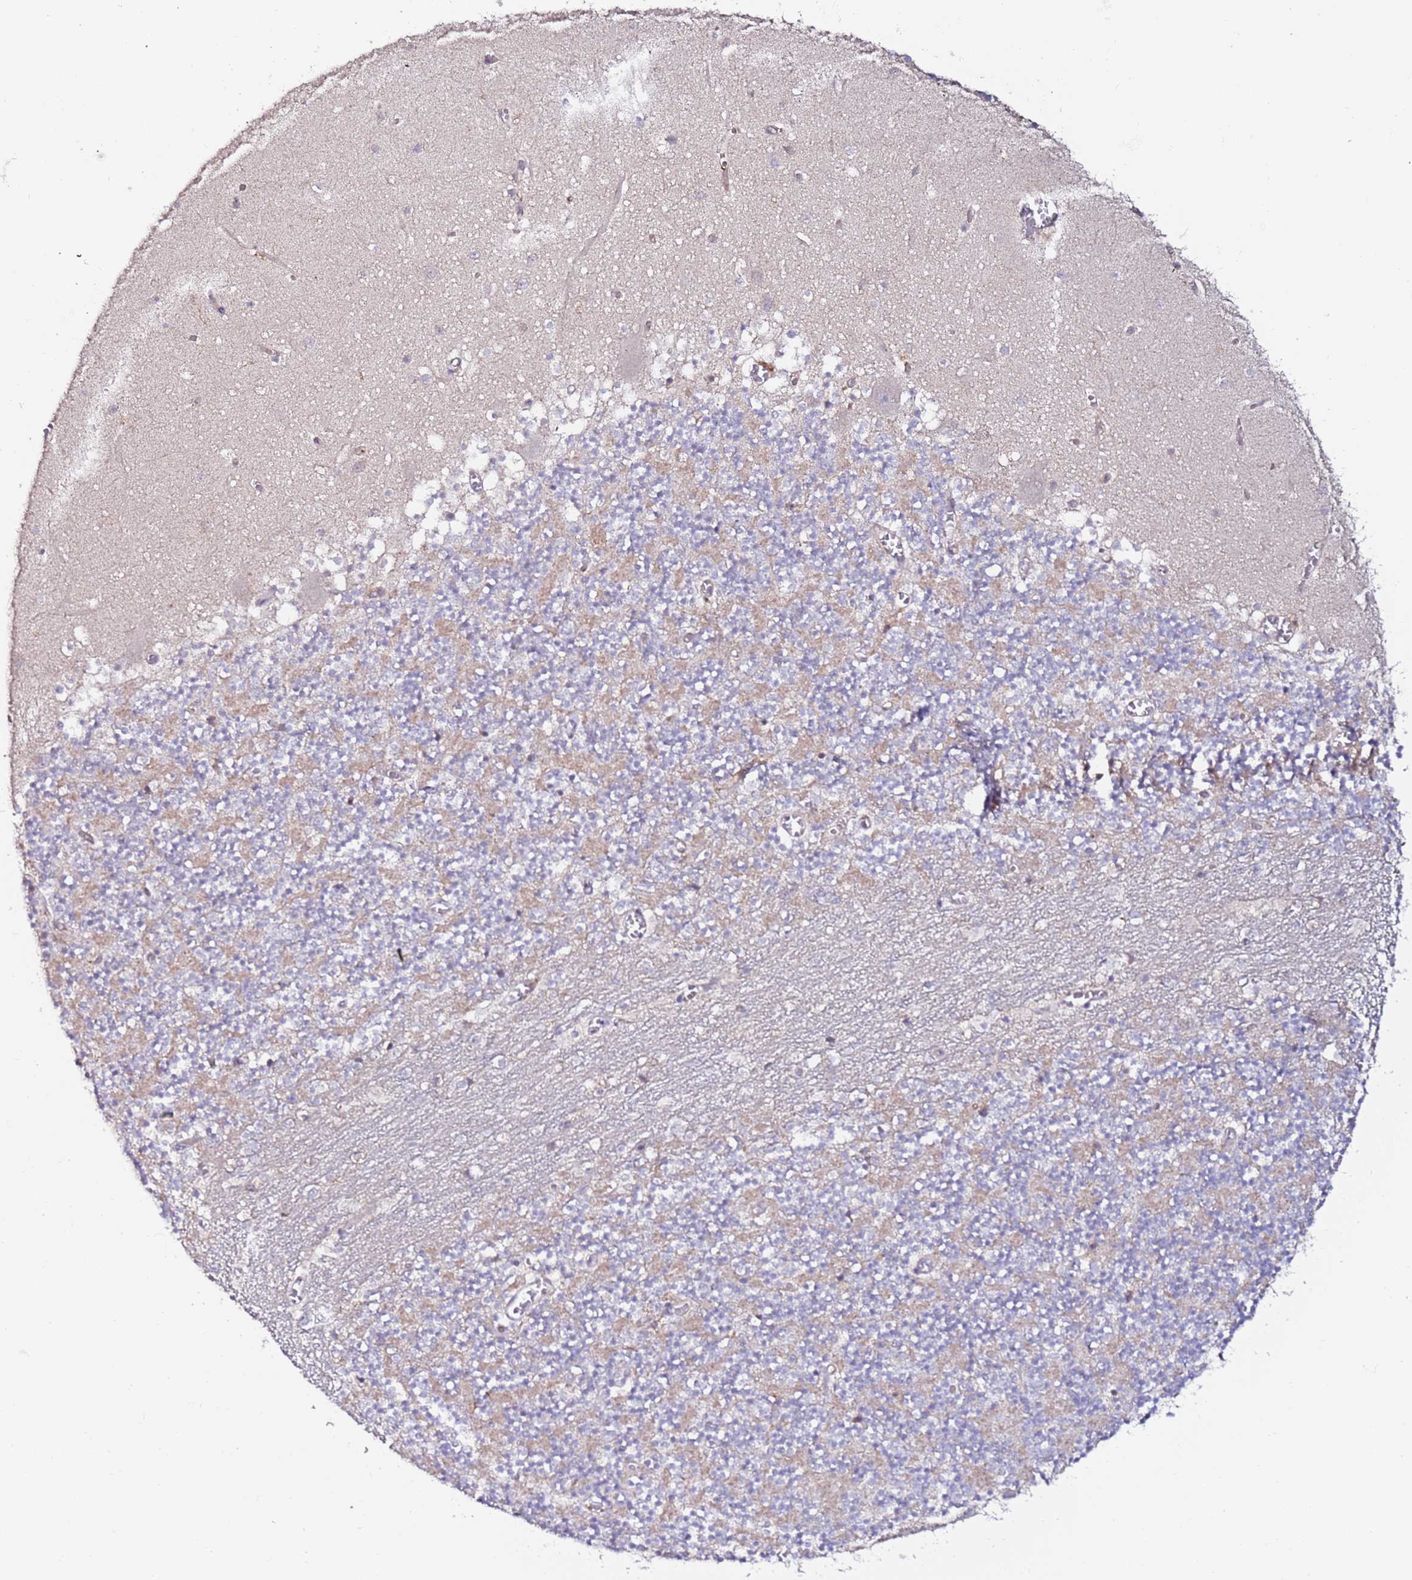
{"staining": {"intensity": "moderate", "quantity": "<25%", "location": "cytoplasmic/membranous"}, "tissue": "cerebellum", "cell_type": "Cells in granular layer", "image_type": "normal", "snomed": [{"axis": "morphology", "description": "Normal tissue, NOS"}, {"axis": "topography", "description": "Cerebellum"}], "caption": "This image shows unremarkable cerebellum stained with IHC to label a protein in brown. The cytoplasmic/membranous of cells in granular layer show moderate positivity for the protein. Nuclei are counter-stained blue.", "gene": "FLVCR1", "patient": {"sex": "female", "age": 28}}